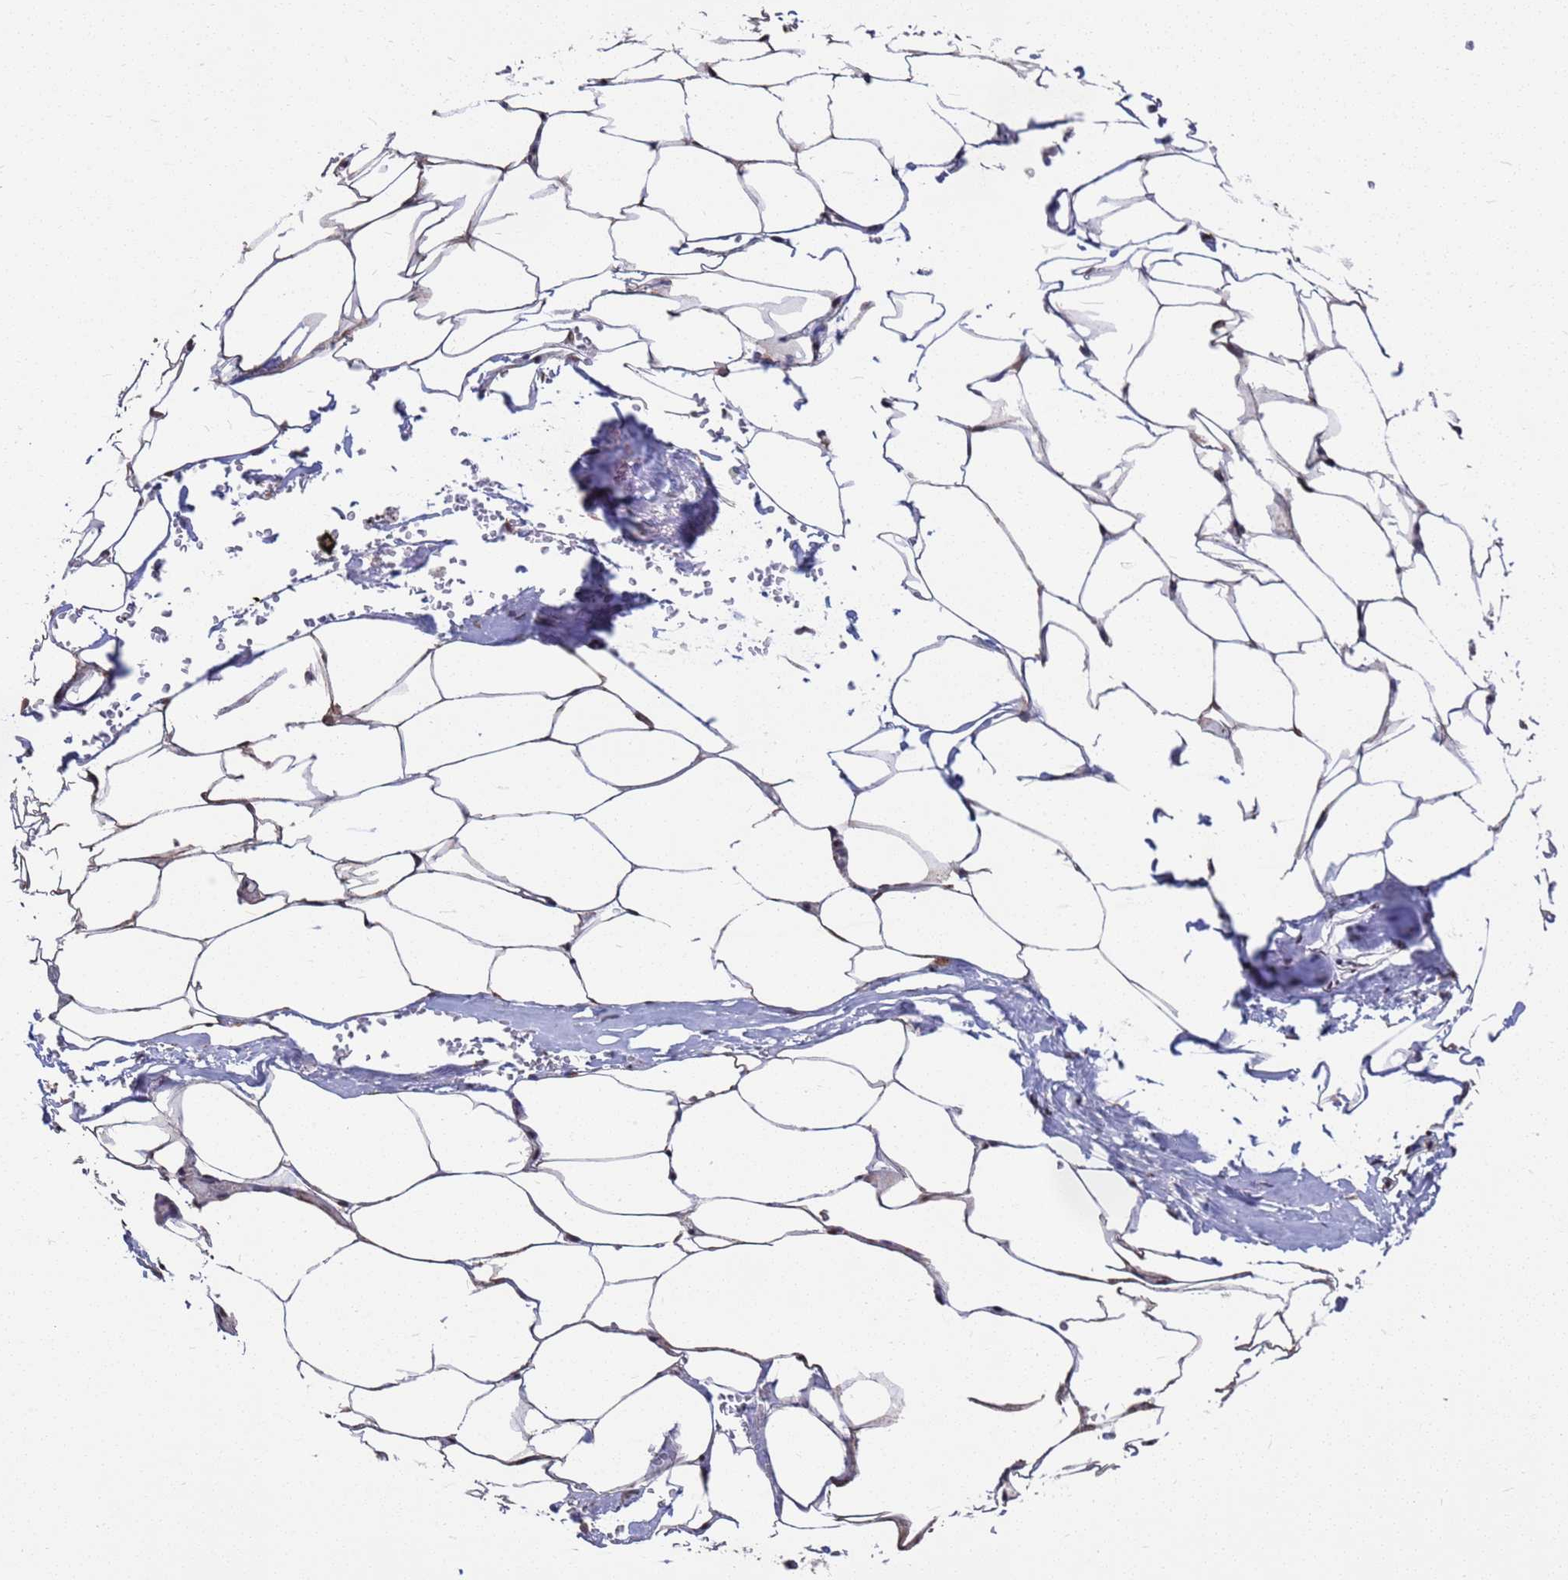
{"staining": {"intensity": "moderate", "quantity": ">75%", "location": "cytoplasmic/membranous"}, "tissue": "adipose tissue", "cell_type": "Adipocytes", "image_type": "normal", "snomed": [{"axis": "morphology", "description": "Normal tissue, NOS"}, {"axis": "morphology", "description": "Adenocarcinoma, Low grade"}, {"axis": "topography", "description": "Prostate"}, {"axis": "topography", "description": "Peripheral nerve tissue"}], "caption": "Protein staining of normal adipose tissue exhibits moderate cytoplasmic/membranous expression in approximately >75% of adipocytes. Ihc stains the protein in brown and the nuclei are stained blue.", "gene": "CFAP119", "patient": {"sex": "male", "age": 63}}